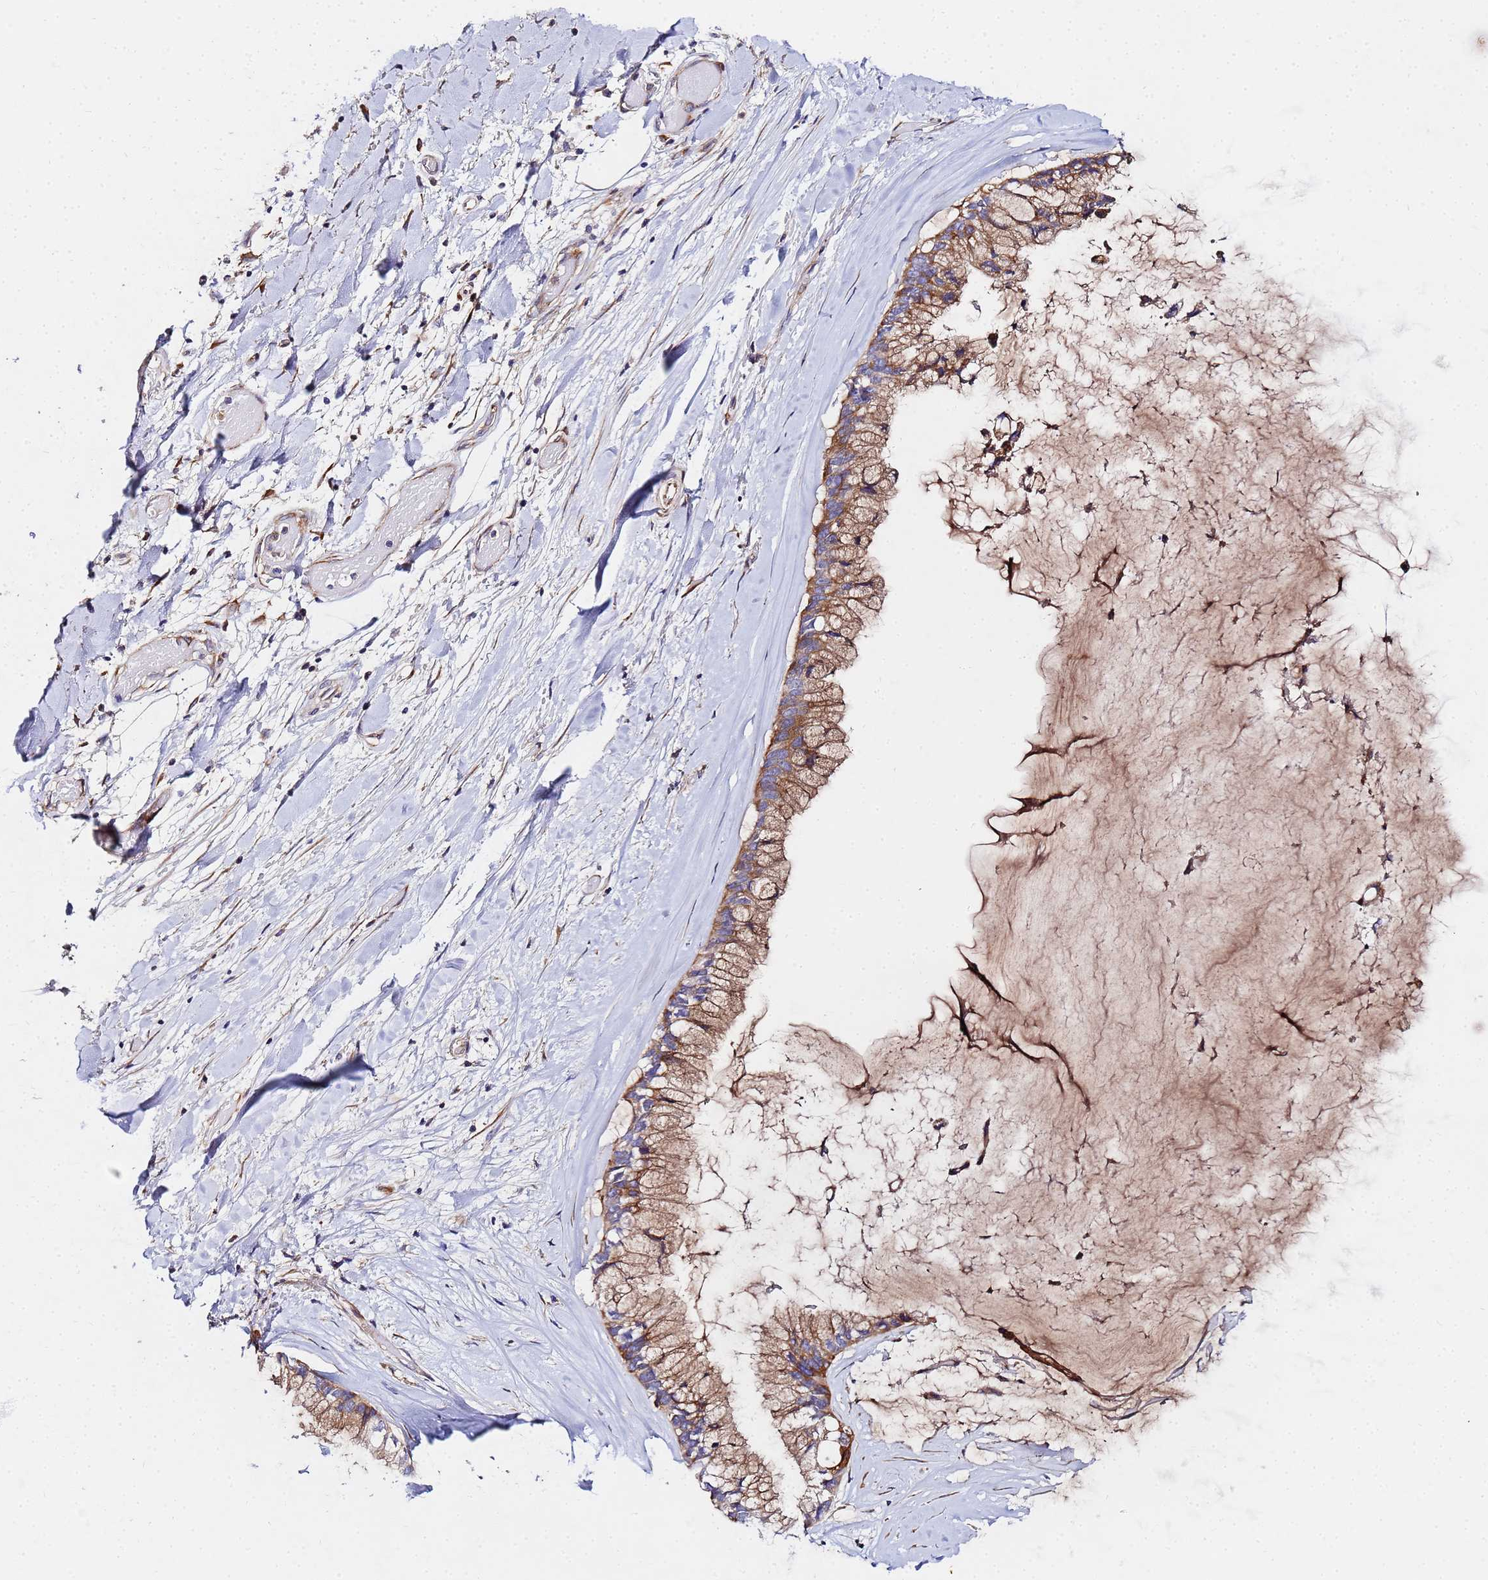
{"staining": {"intensity": "moderate", "quantity": "25%-75%", "location": "cytoplasmic/membranous"}, "tissue": "ovarian cancer", "cell_type": "Tumor cells", "image_type": "cancer", "snomed": [{"axis": "morphology", "description": "Cystadenocarcinoma, mucinous, NOS"}, {"axis": "topography", "description": "Ovary"}], "caption": "DAB immunohistochemical staining of ovarian mucinous cystadenocarcinoma shows moderate cytoplasmic/membranous protein expression in approximately 25%-75% of tumor cells.", "gene": "POM121", "patient": {"sex": "female", "age": 39}}